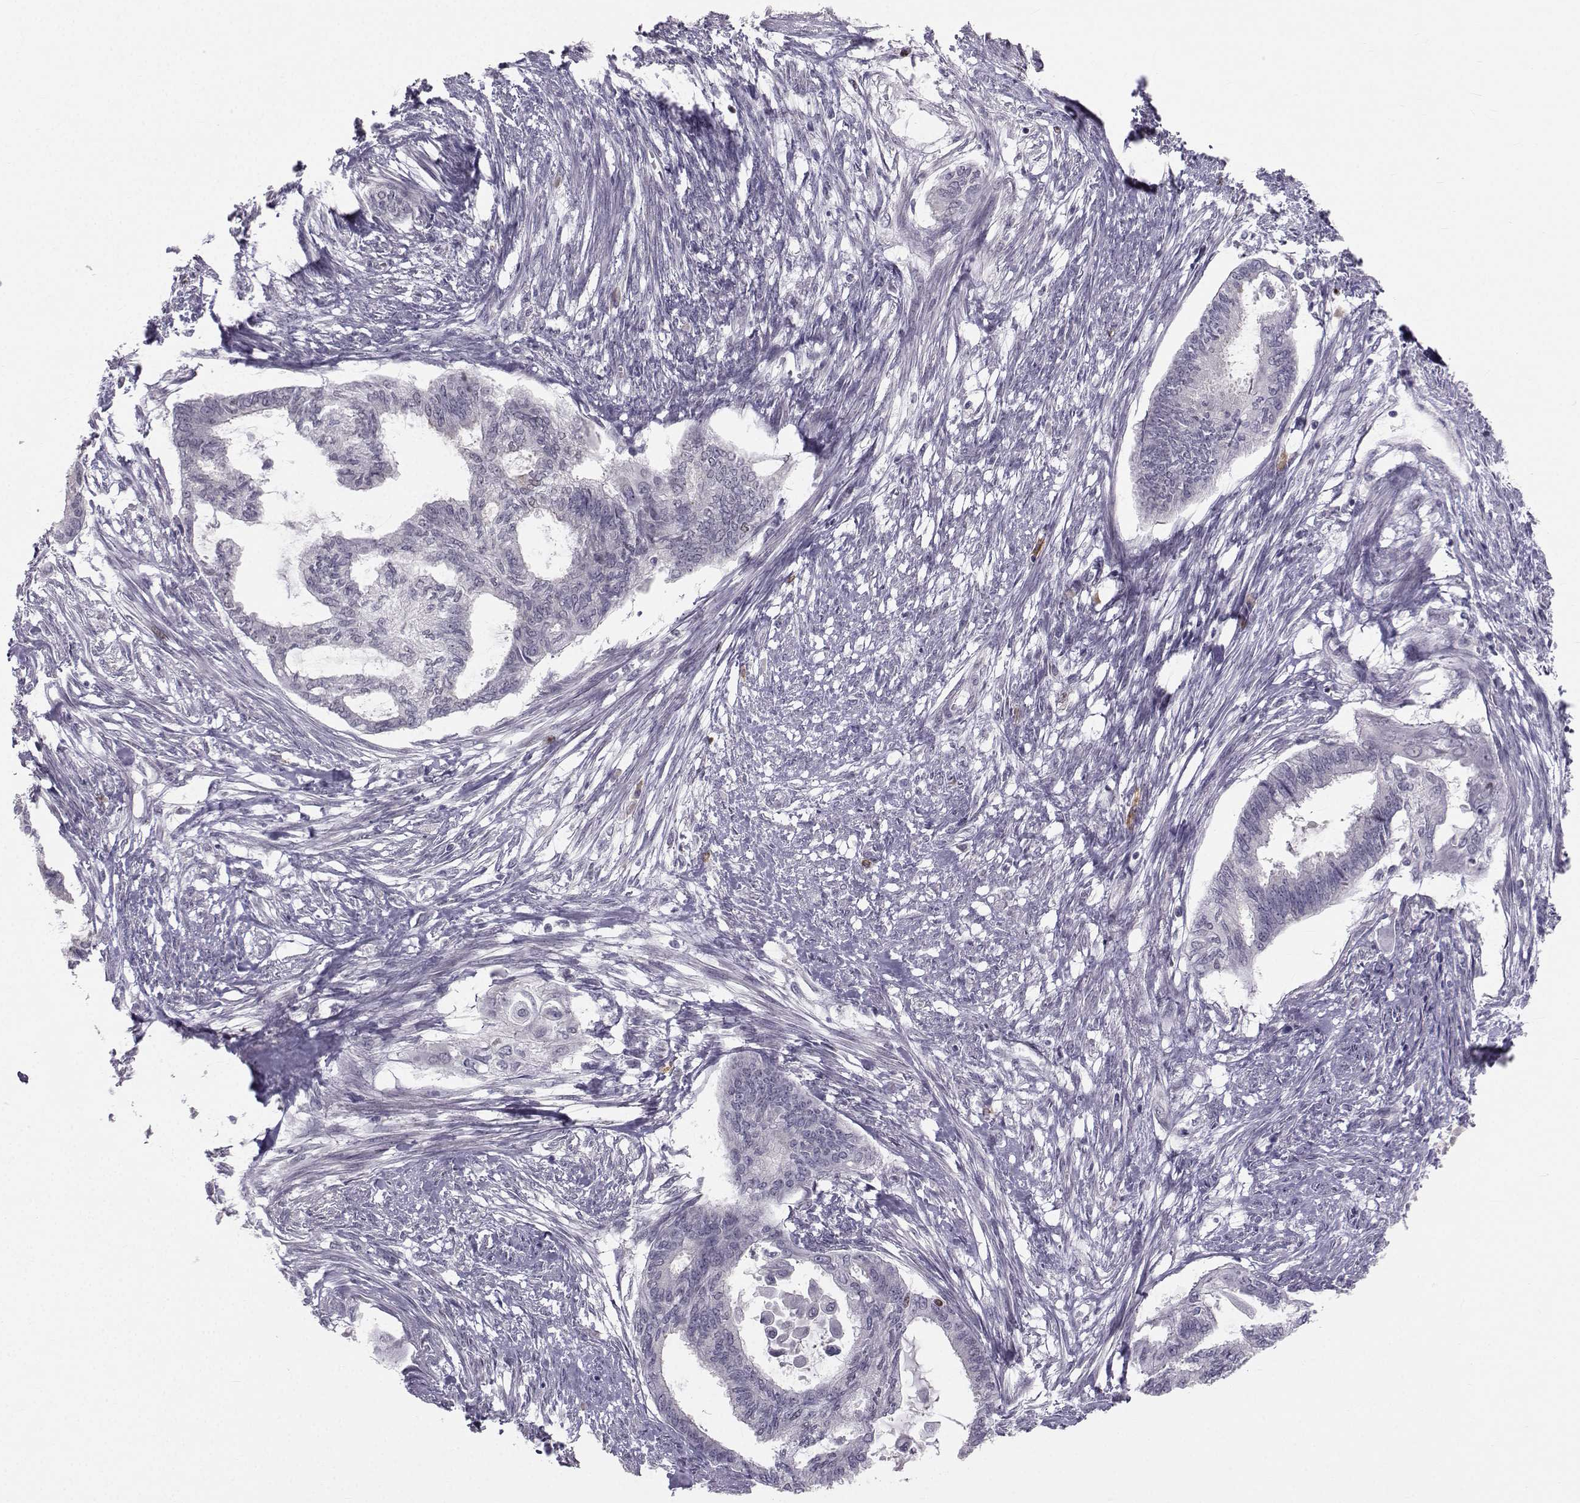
{"staining": {"intensity": "negative", "quantity": "none", "location": "none"}, "tissue": "endometrial cancer", "cell_type": "Tumor cells", "image_type": "cancer", "snomed": [{"axis": "morphology", "description": "Adenocarcinoma, NOS"}, {"axis": "topography", "description": "Endometrium"}], "caption": "A histopathology image of endometrial cancer (adenocarcinoma) stained for a protein displays no brown staining in tumor cells.", "gene": "LRP8", "patient": {"sex": "female", "age": 86}}